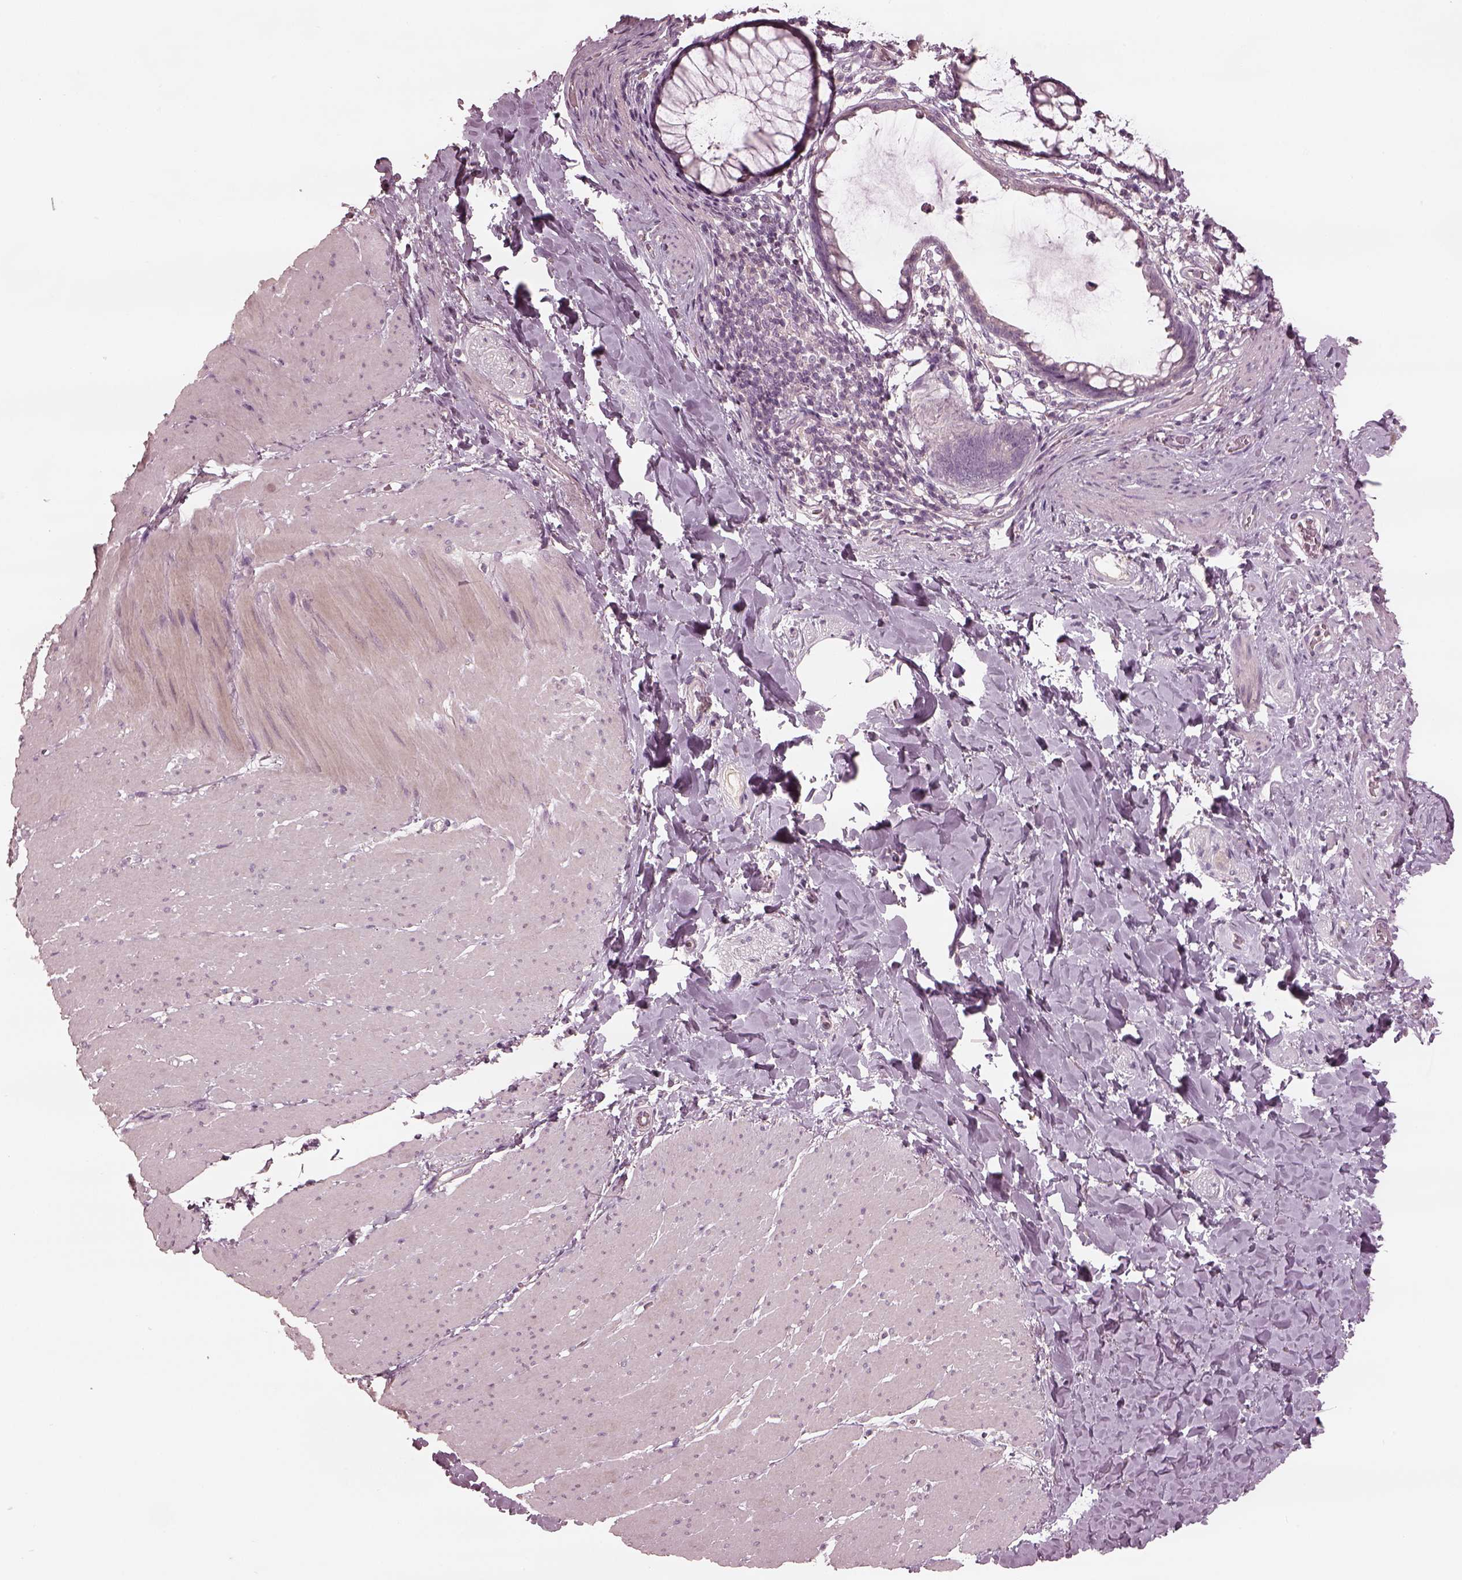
{"staining": {"intensity": "negative", "quantity": "none", "location": "none"}, "tissue": "smooth muscle", "cell_type": "Smooth muscle cells", "image_type": "normal", "snomed": [{"axis": "morphology", "description": "Normal tissue, NOS"}, {"axis": "topography", "description": "Smooth muscle"}, {"axis": "topography", "description": "Rectum"}], "caption": "Immunohistochemical staining of normal smooth muscle displays no significant expression in smooth muscle cells.", "gene": "MIA", "patient": {"sex": "male", "age": 53}}